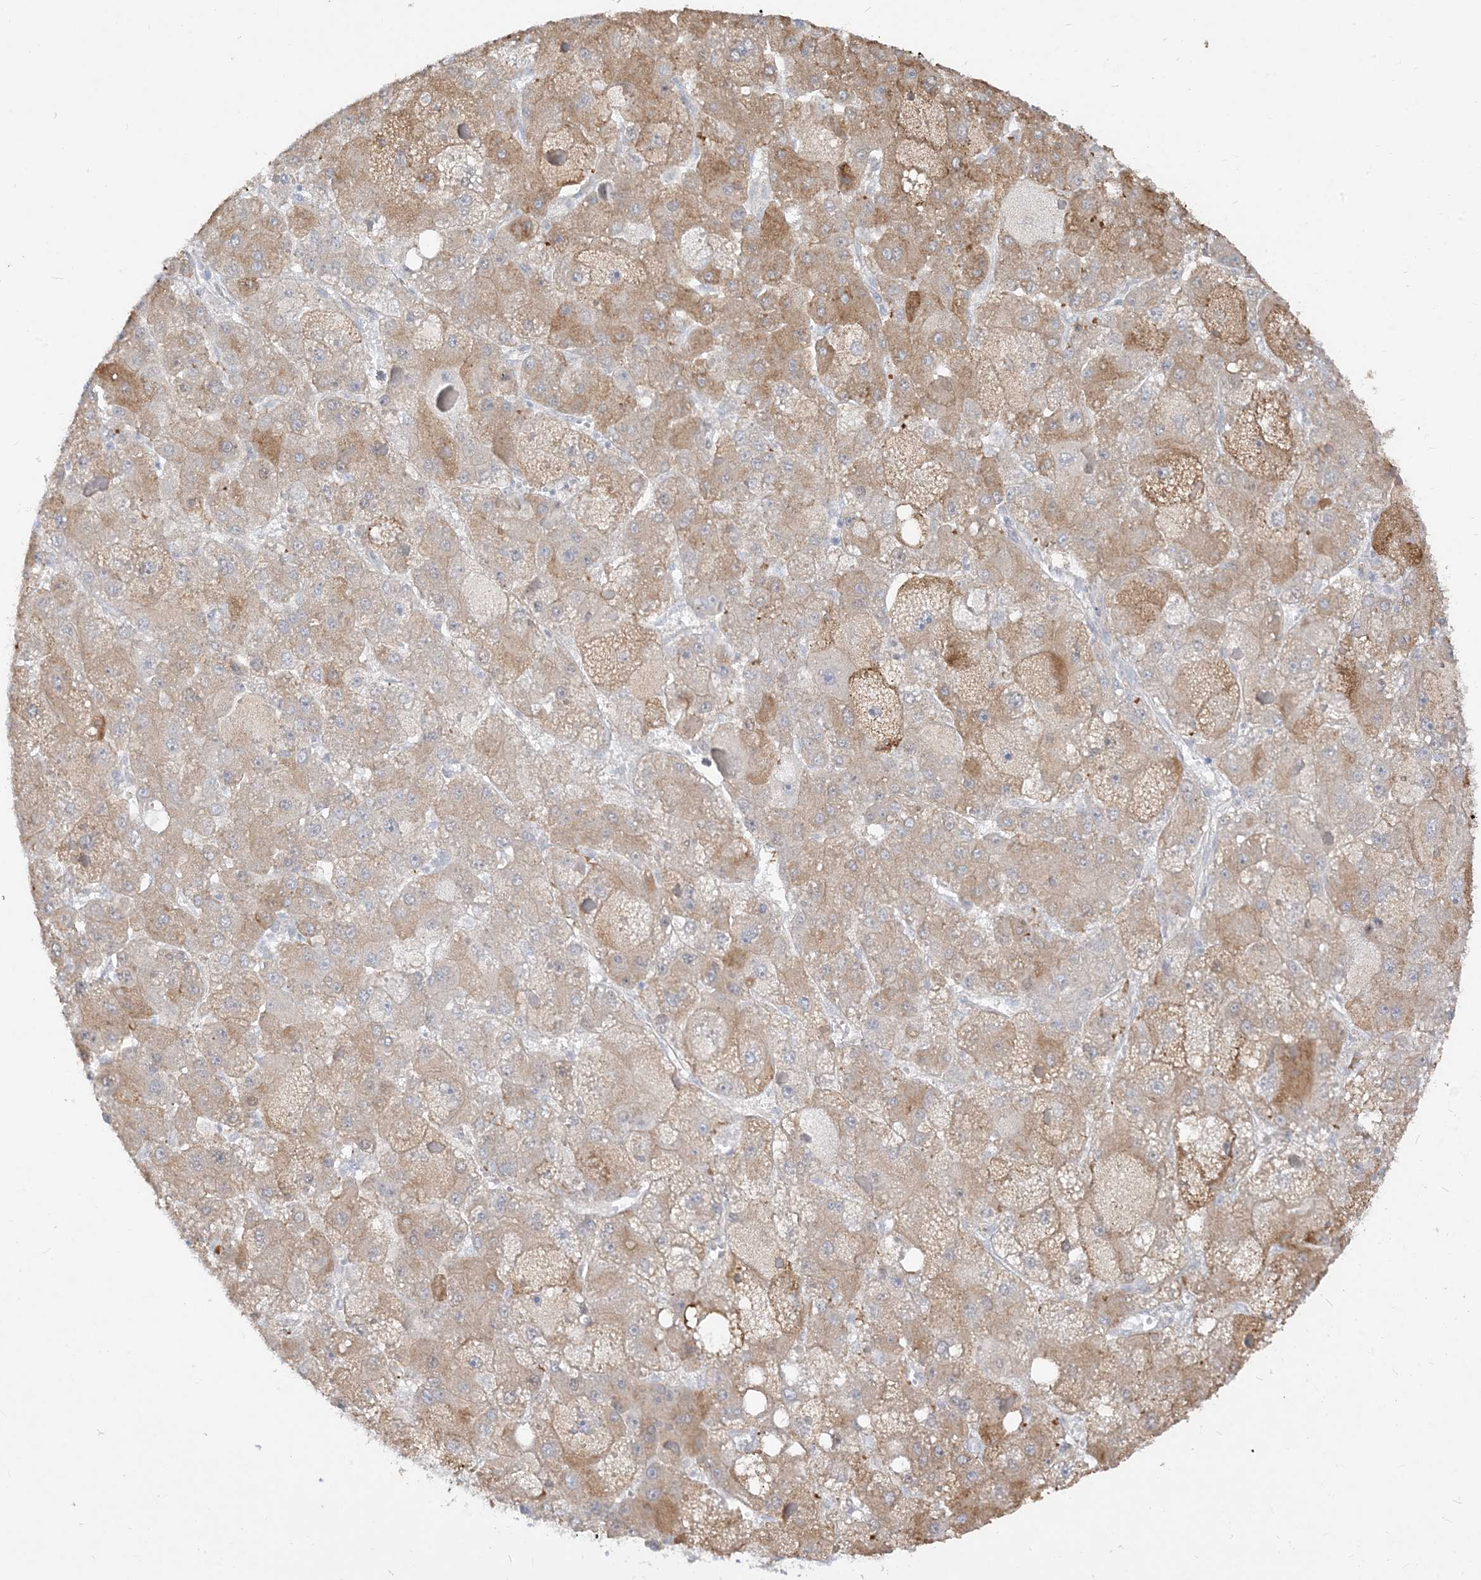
{"staining": {"intensity": "moderate", "quantity": "<25%", "location": "cytoplasmic/membranous"}, "tissue": "liver cancer", "cell_type": "Tumor cells", "image_type": "cancer", "snomed": [{"axis": "morphology", "description": "Carcinoma, Hepatocellular, NOS"}, {"axis": "topography", "description": "Liver"}], "caption": "Immunohistochemistry (IHC) image of neoplastic tissue: human liver cancer stained using immunohistochemistry shows low levels of moderate protein expression localized specifically in the cytoplasmic/membranous of tumor cells, appearing as a cytoplasmic/membranous brown color.", "gene": "LOXL3", "patient": {"sex": "female", "age": 73}}